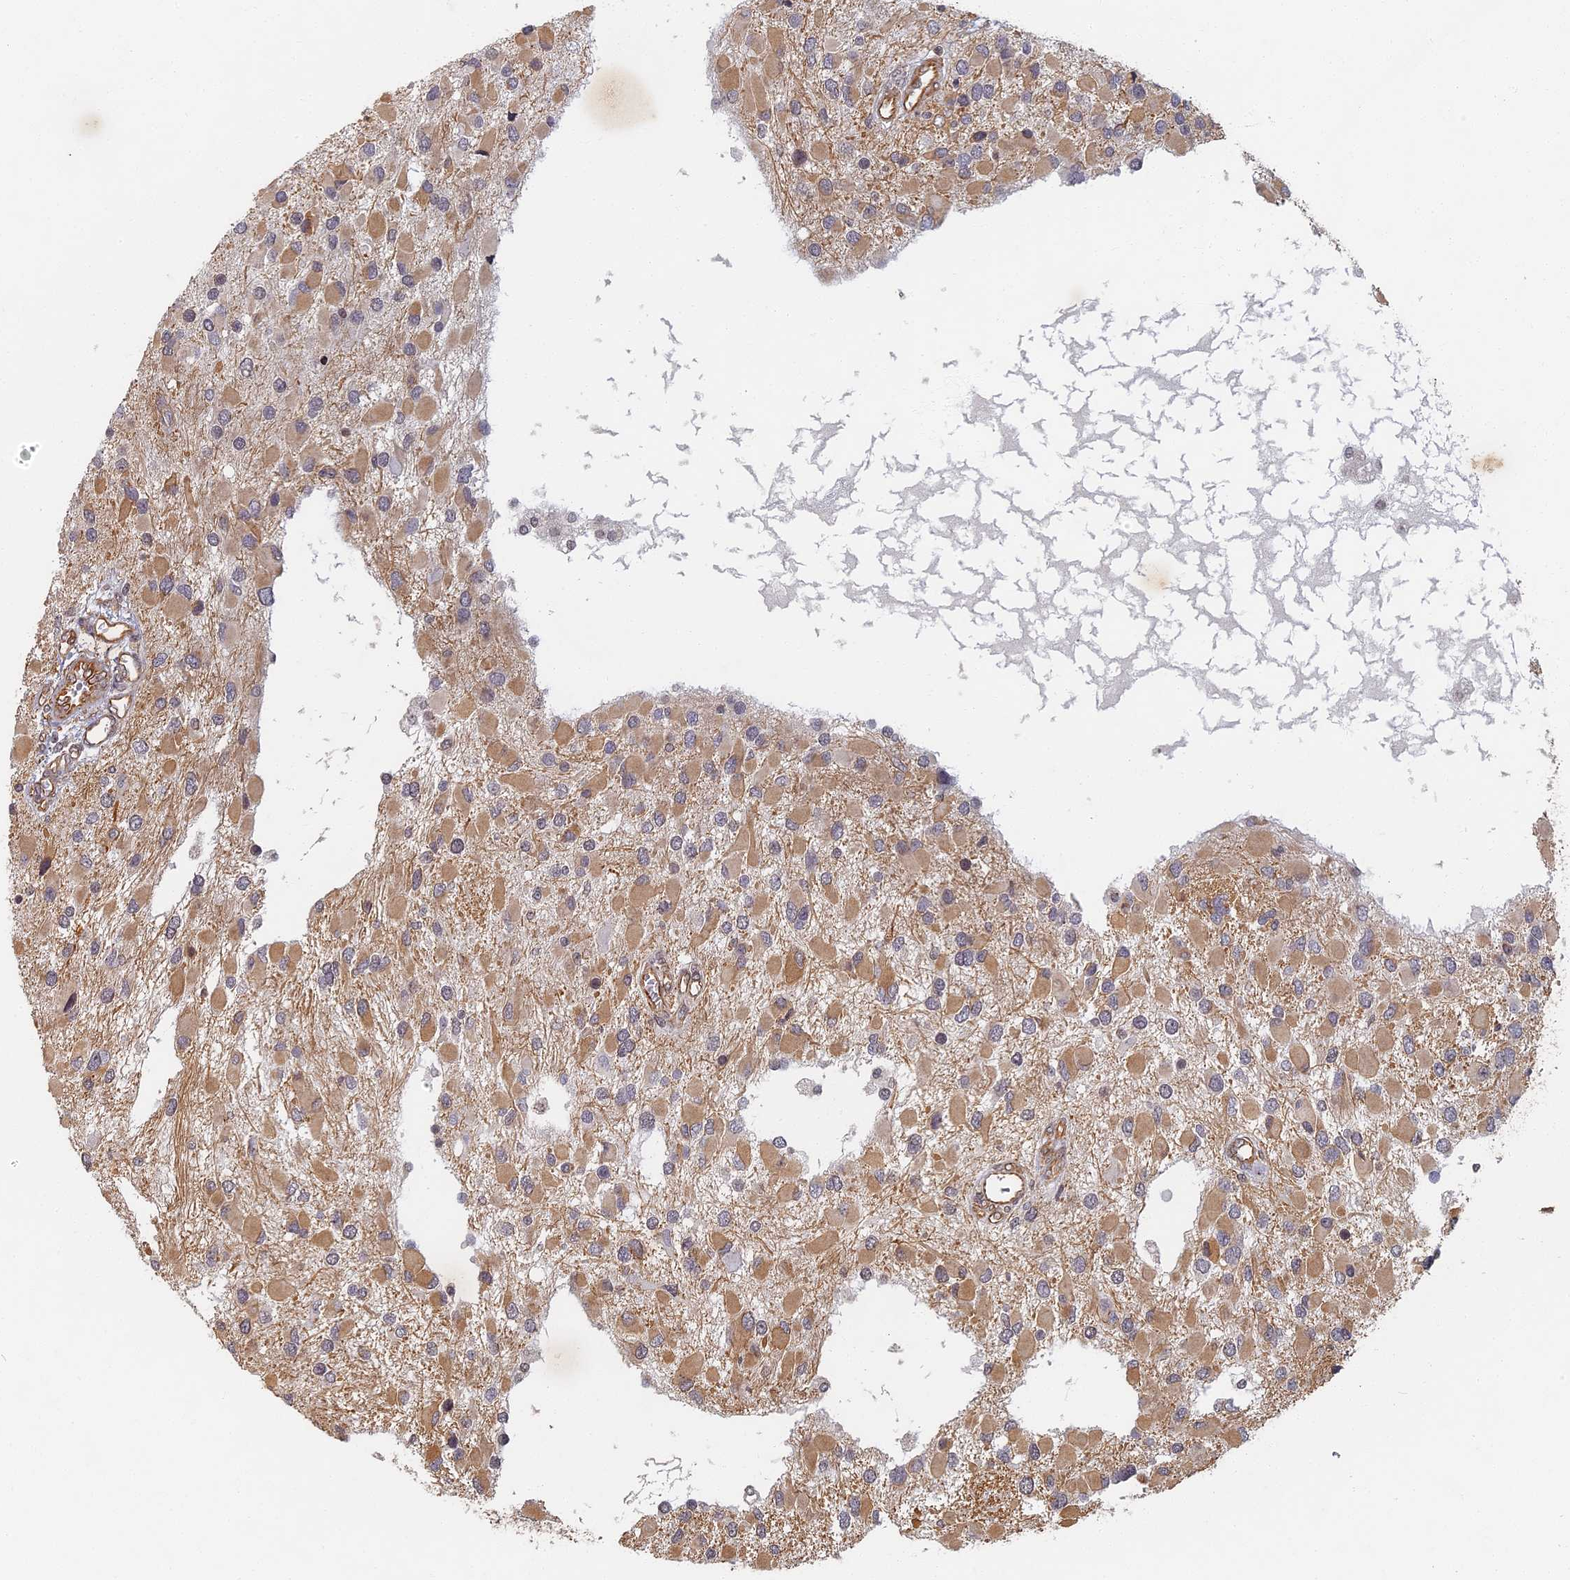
{"staining": {"intensity": "moderate", "quantity": ">75%", "location": "cytoplasmic/membranous"}, "tissue": "glioma", "cell_type": "Tumor cells", "image_type": "cancer", "snomed": [{"axis": "morphology", "description": "Glioma, malignant, High grade"}, {"axis": "topography", "description": "Brain"}], "caption": "Protein staining exhibits moderate cytoplasmic/membranous staining in approximately >75% of tumor cells in glioma. (brown staining indicates protein expression, while blue staining denotes nuclei).", "gene": "ABCB10", "patient": {"sex": "male", "age": 53}}